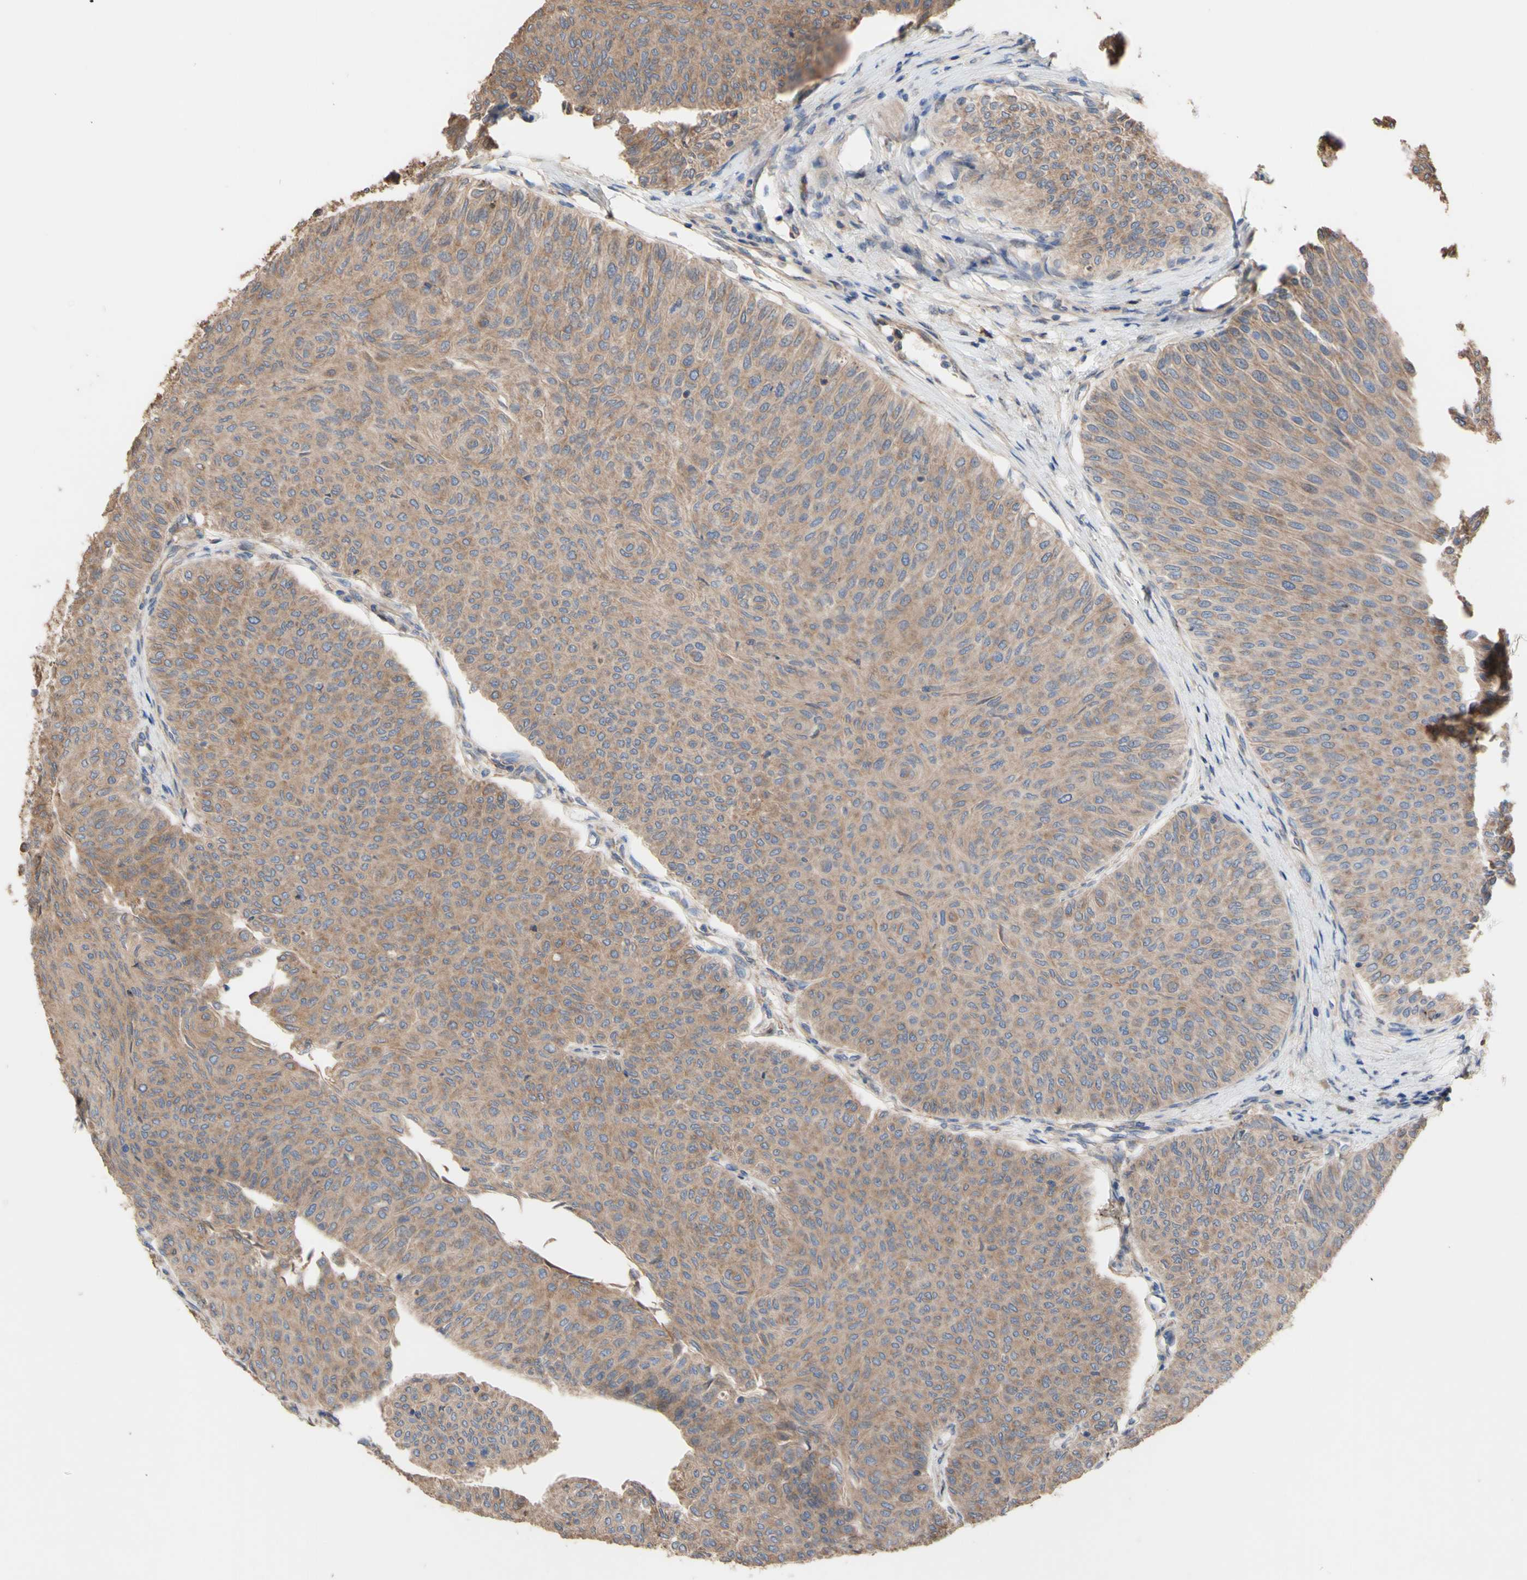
{"staining": {"intensity": "moderate", "quantity": ">75%", "location": "cytoplasmic/membranous"}, "tissue": "urothelial cancer", "cell_type": "Tumor cells", "image_type": "cancer", "snomed": [{"axis": "morphology", "description": "Urothelial carcinoma, Low grade"}, {"axis": "topography", "description": "Urinary bladder"}], "caption": "Immunohistochemistry staining of urothelial carcinoma (low-grade), which demonstrates medium levels of moderate cytoplasmic/membranous positivity in approximately >75% of tumor cells indicating moderate cytoplasmic/membranous protein expression. The staining was performed using DAB (brown) for protein detection and nuclei were counterstained in hematoxylin (blue).", "gene": "NECTIN3", "patient": {"sex": "male", "age": 78}}